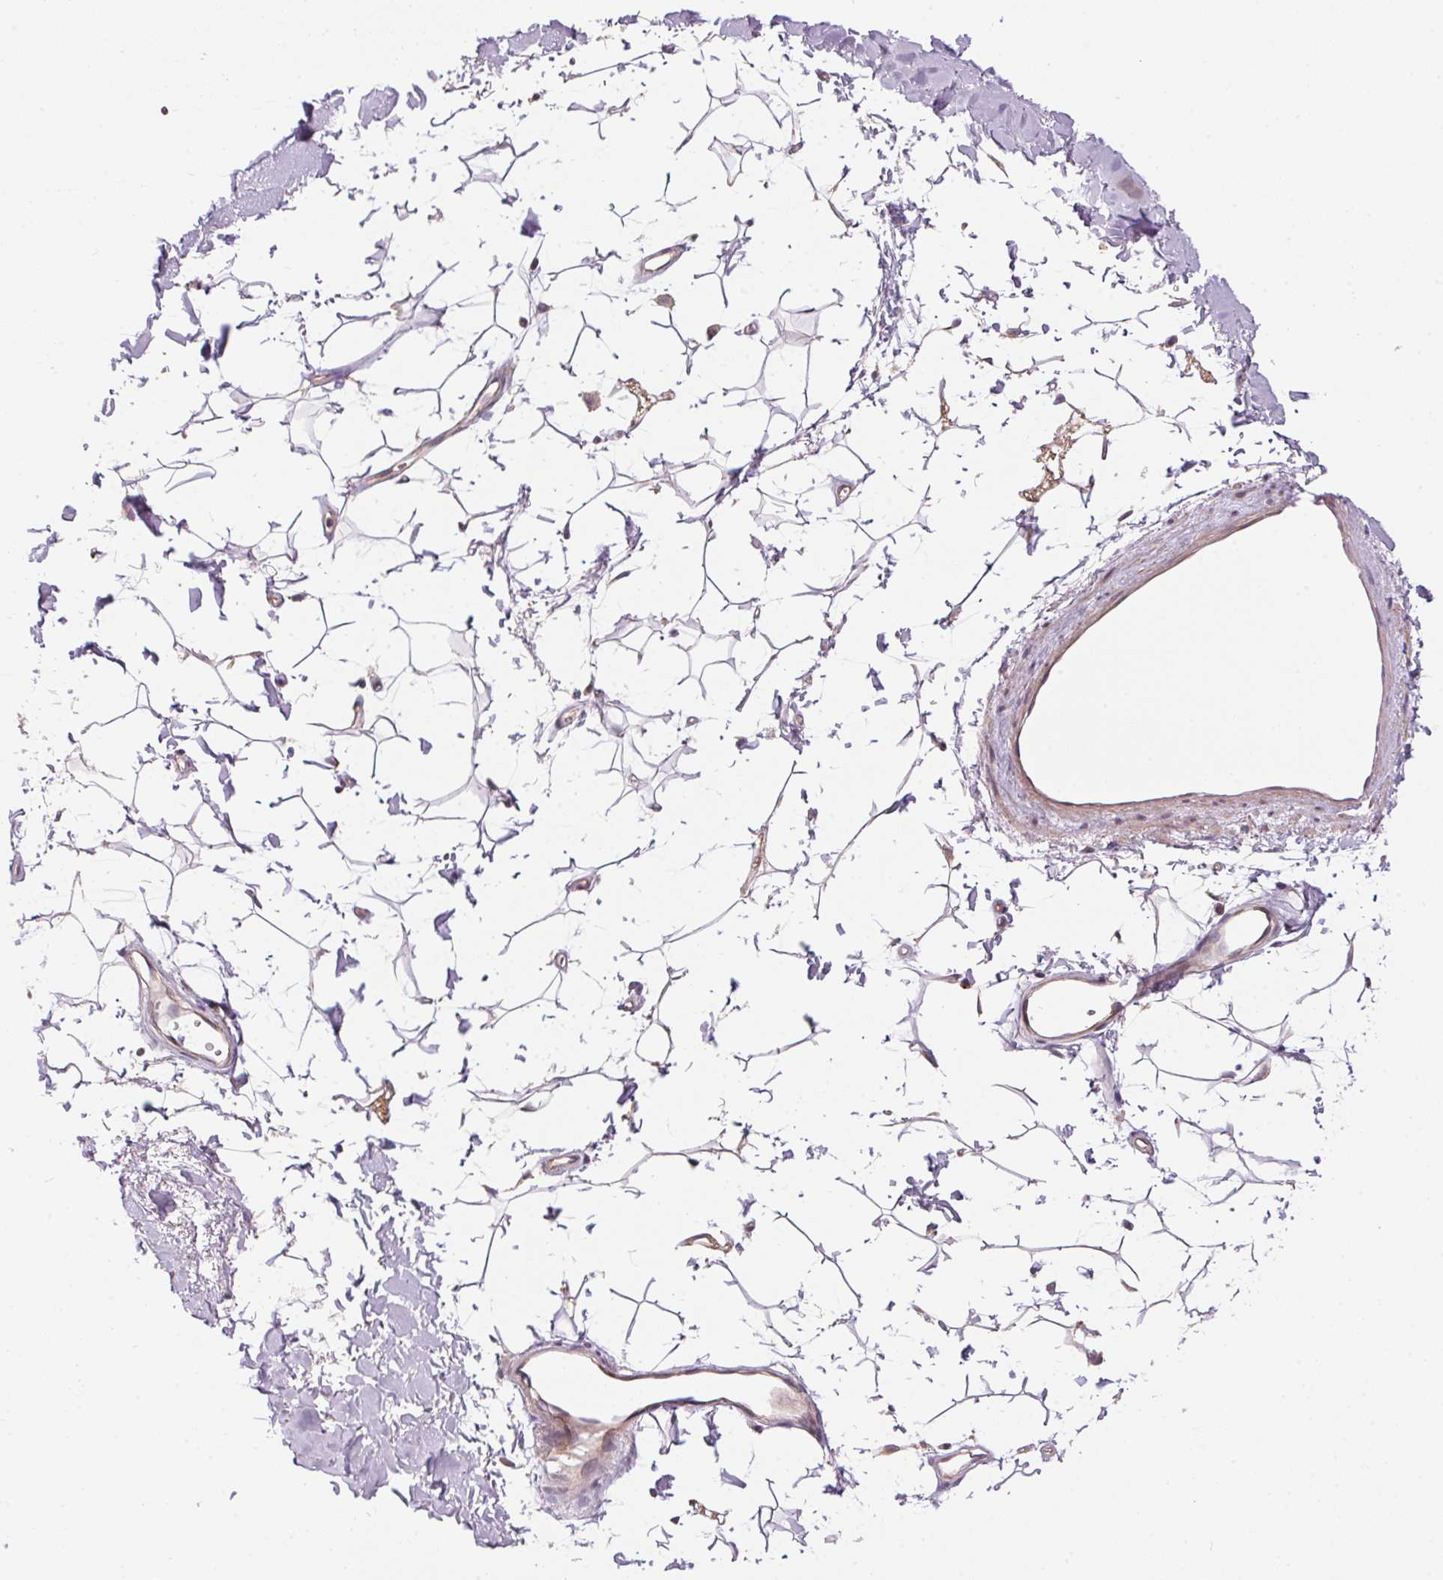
{"staining": {"intensity": "negative", "quantity": "none", "location": "none"}, "tissue": "soft tissue", "cell_type": "Chondrocytes", "image_type": "normal", "snomed": [{"axis": "morphology", "description": "Normal tissue, NOS"}, {"axis": "topography", "description": "Cartilage tissue"}, {"axis": "topography", "description": "Bronchus"}], "caption": "DAB (3,3'-diaminobenzidine) immunohistochemical staining of unremarkable human soft tissue displays no significant expression in chondrocytes.", "gene": "UNC13B", "patient": {"sex": "female", "age": 79}}